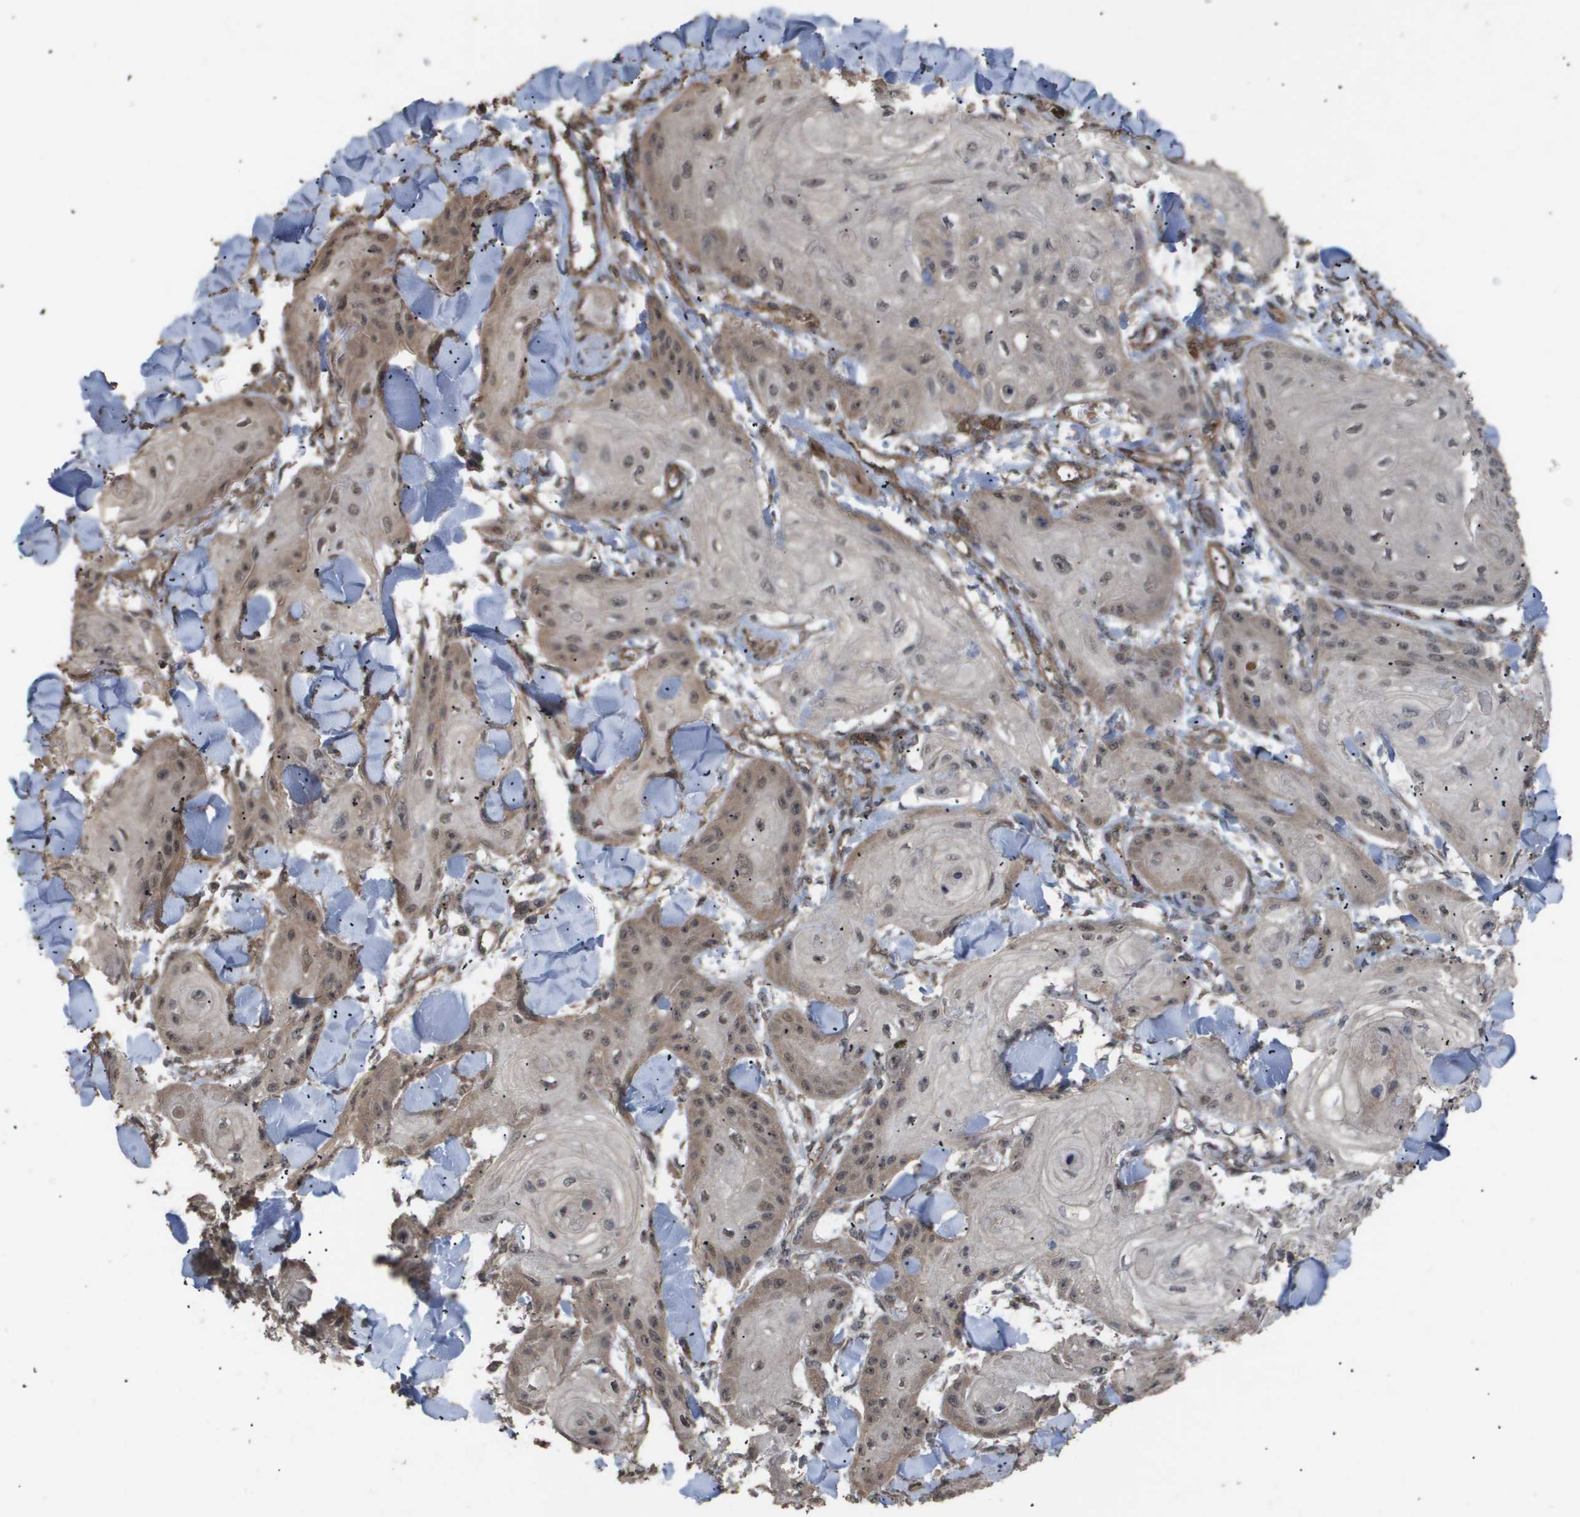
{"staining": {"intensity": "moderate", "quantity": "25%-75%", "location": "cytoplasmic/membranous"}, "tissue": "skin cancer", "cell_type": "Tumor cells", "image_type": "cancer", "snomed": [{"axis": "morphology", "description": "Squamous cell carcinoma, NOS"}, {"axis": "topography", "description": "Skin"}], "caption": "Protein expression by IHC shows moderate cytoplasmic/membranous positivity in about 25%-75% of tumor cells in squamous cell carcinoma (skin). Nuclei are stained in blue.", "gene": "CUL5", "patient": {"sex": "male", "age": 74}}